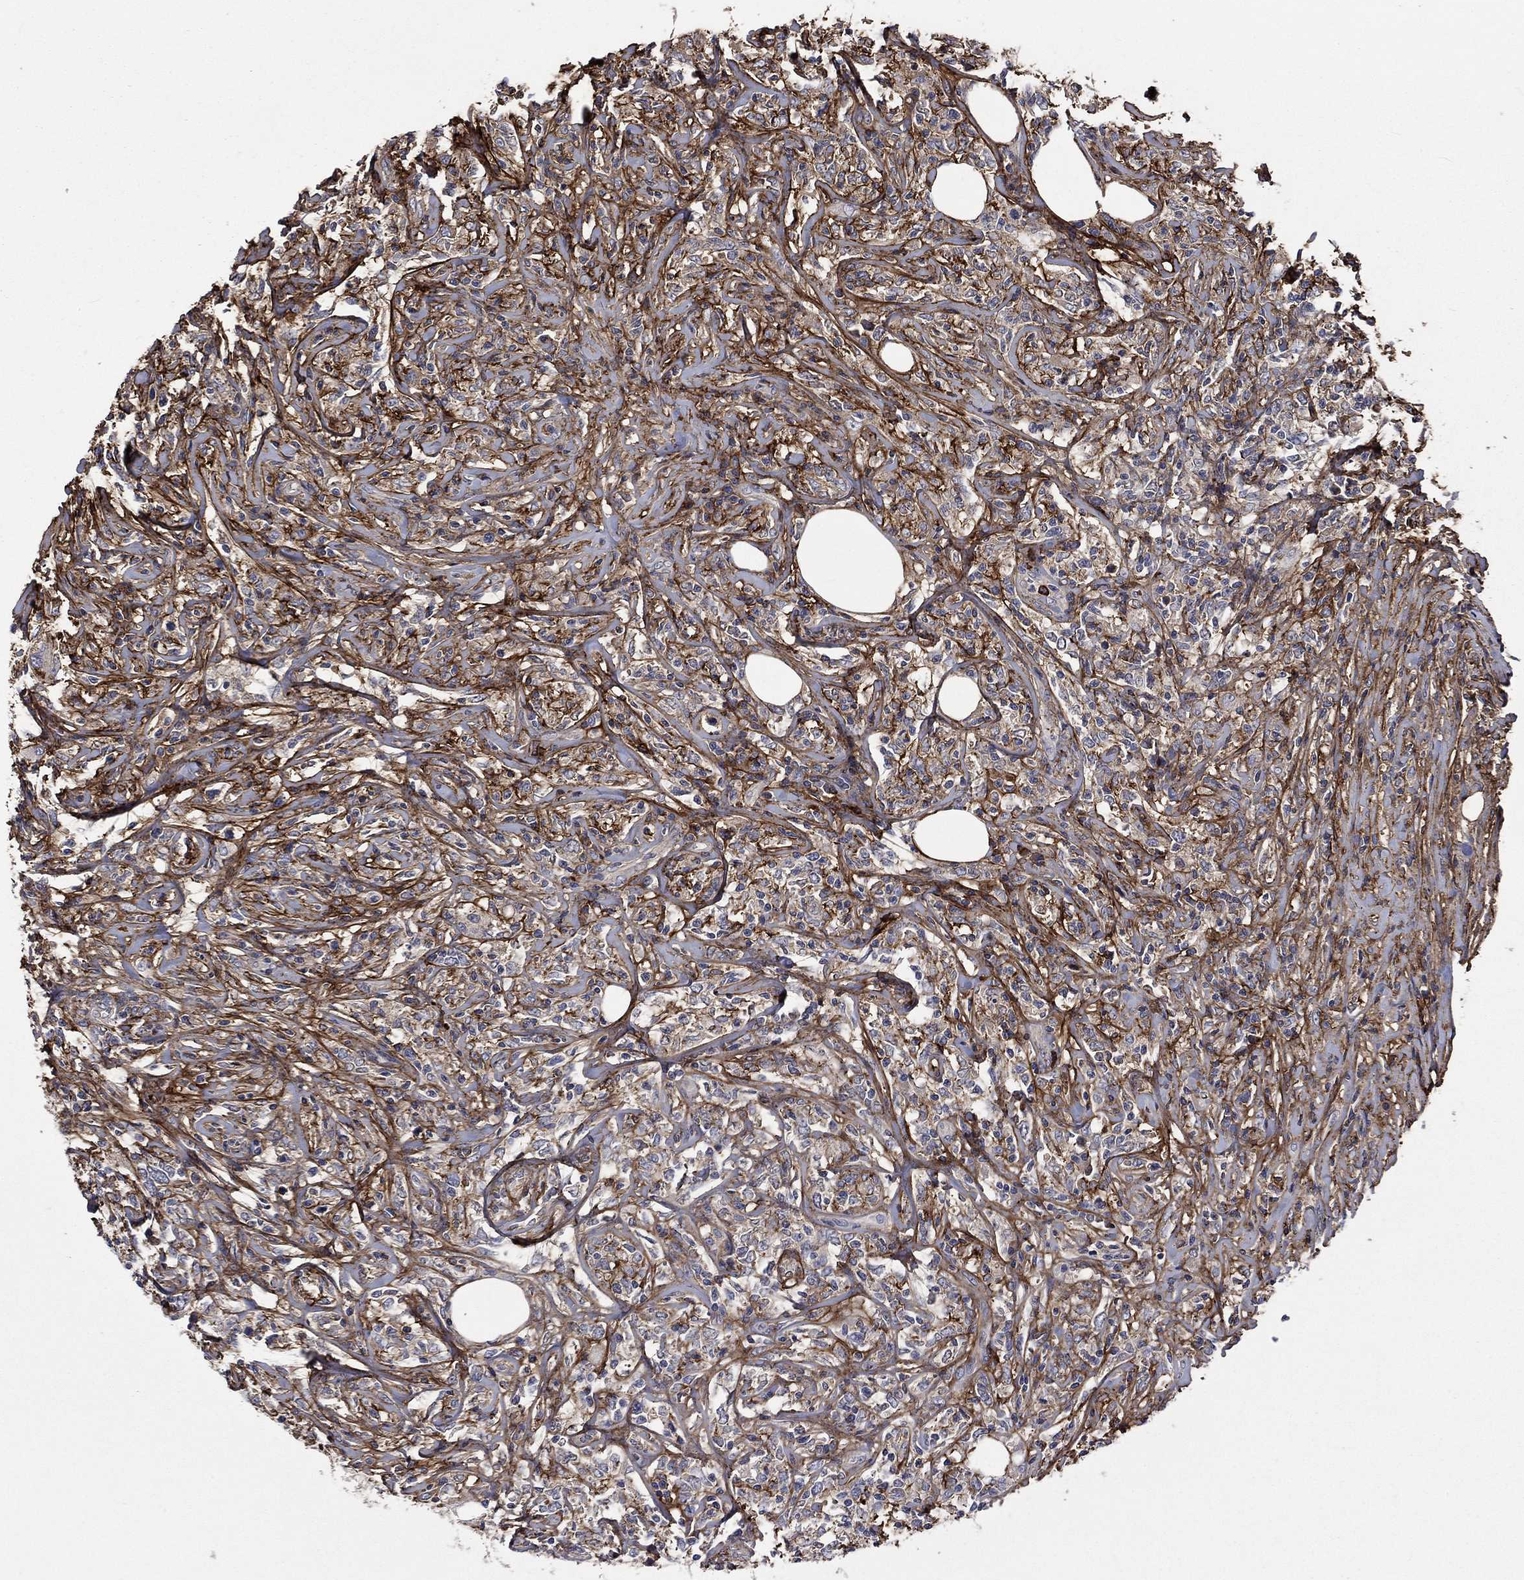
{"staining": {"intensity": "negative", "quantity": "none", "location": "none"}, "tissue": "lymphoma", "cell_type": "Tumor cells", "image_type": "cancer", "snomed": [{"axis": "morphology", "description": "Malignant lymphoma, non-Hodgkin's type, High grade"}, {"axis": "topography", "description": "Lymph node"}], "caption": "There is no significant staining in tumor cells of lymphoma.", "gene": "VCAN", "patient": {"sex": "female", "age": 84}}